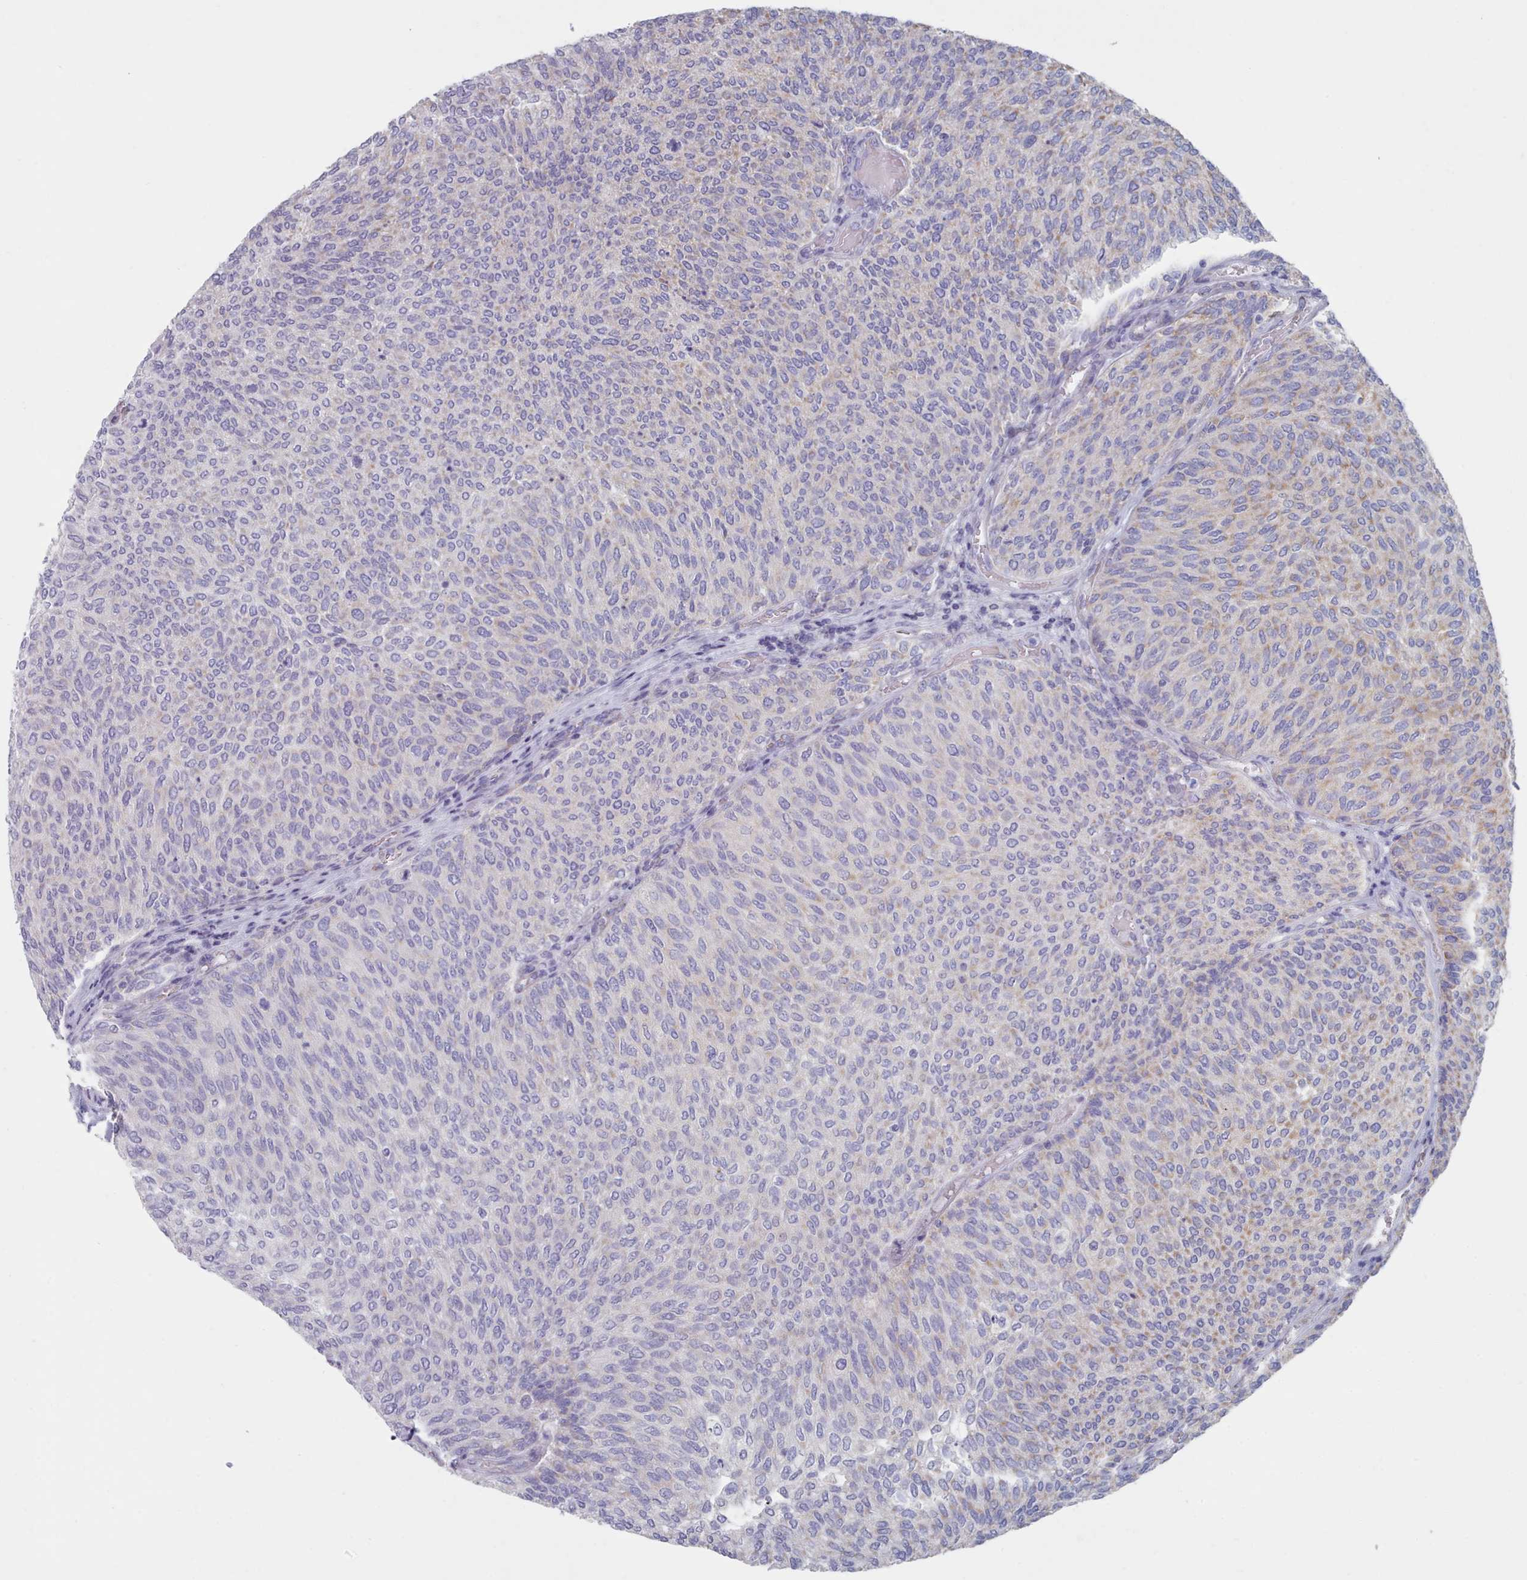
{"staining": {"intensity": "moderate", "quantity": "<25%", "location": "cytoplasmic/membranous"}, "tissue": "urothelial cancer", "cell_type": "Tumor cells", "image_type": "cancer", "snomed": [{"axis": "morphology", "description": "Urothelial carcinoma, Low grade"}, {"axis": "topography", "description": "Urinary bladder"}], "caption": "IHC (DAB) staining of human urothelial cancer reveals moderate cytoplasmic/membranous protein staining in approximately <25% of tumor cells. (Stains: DAB (3,3'-diaminobenzidine) in brown, nuclei in blue, Microscopy: brightfield microscopy at high magnification).", "gene": "HAO1", "patient": {"sex": "female", "age": 79}}